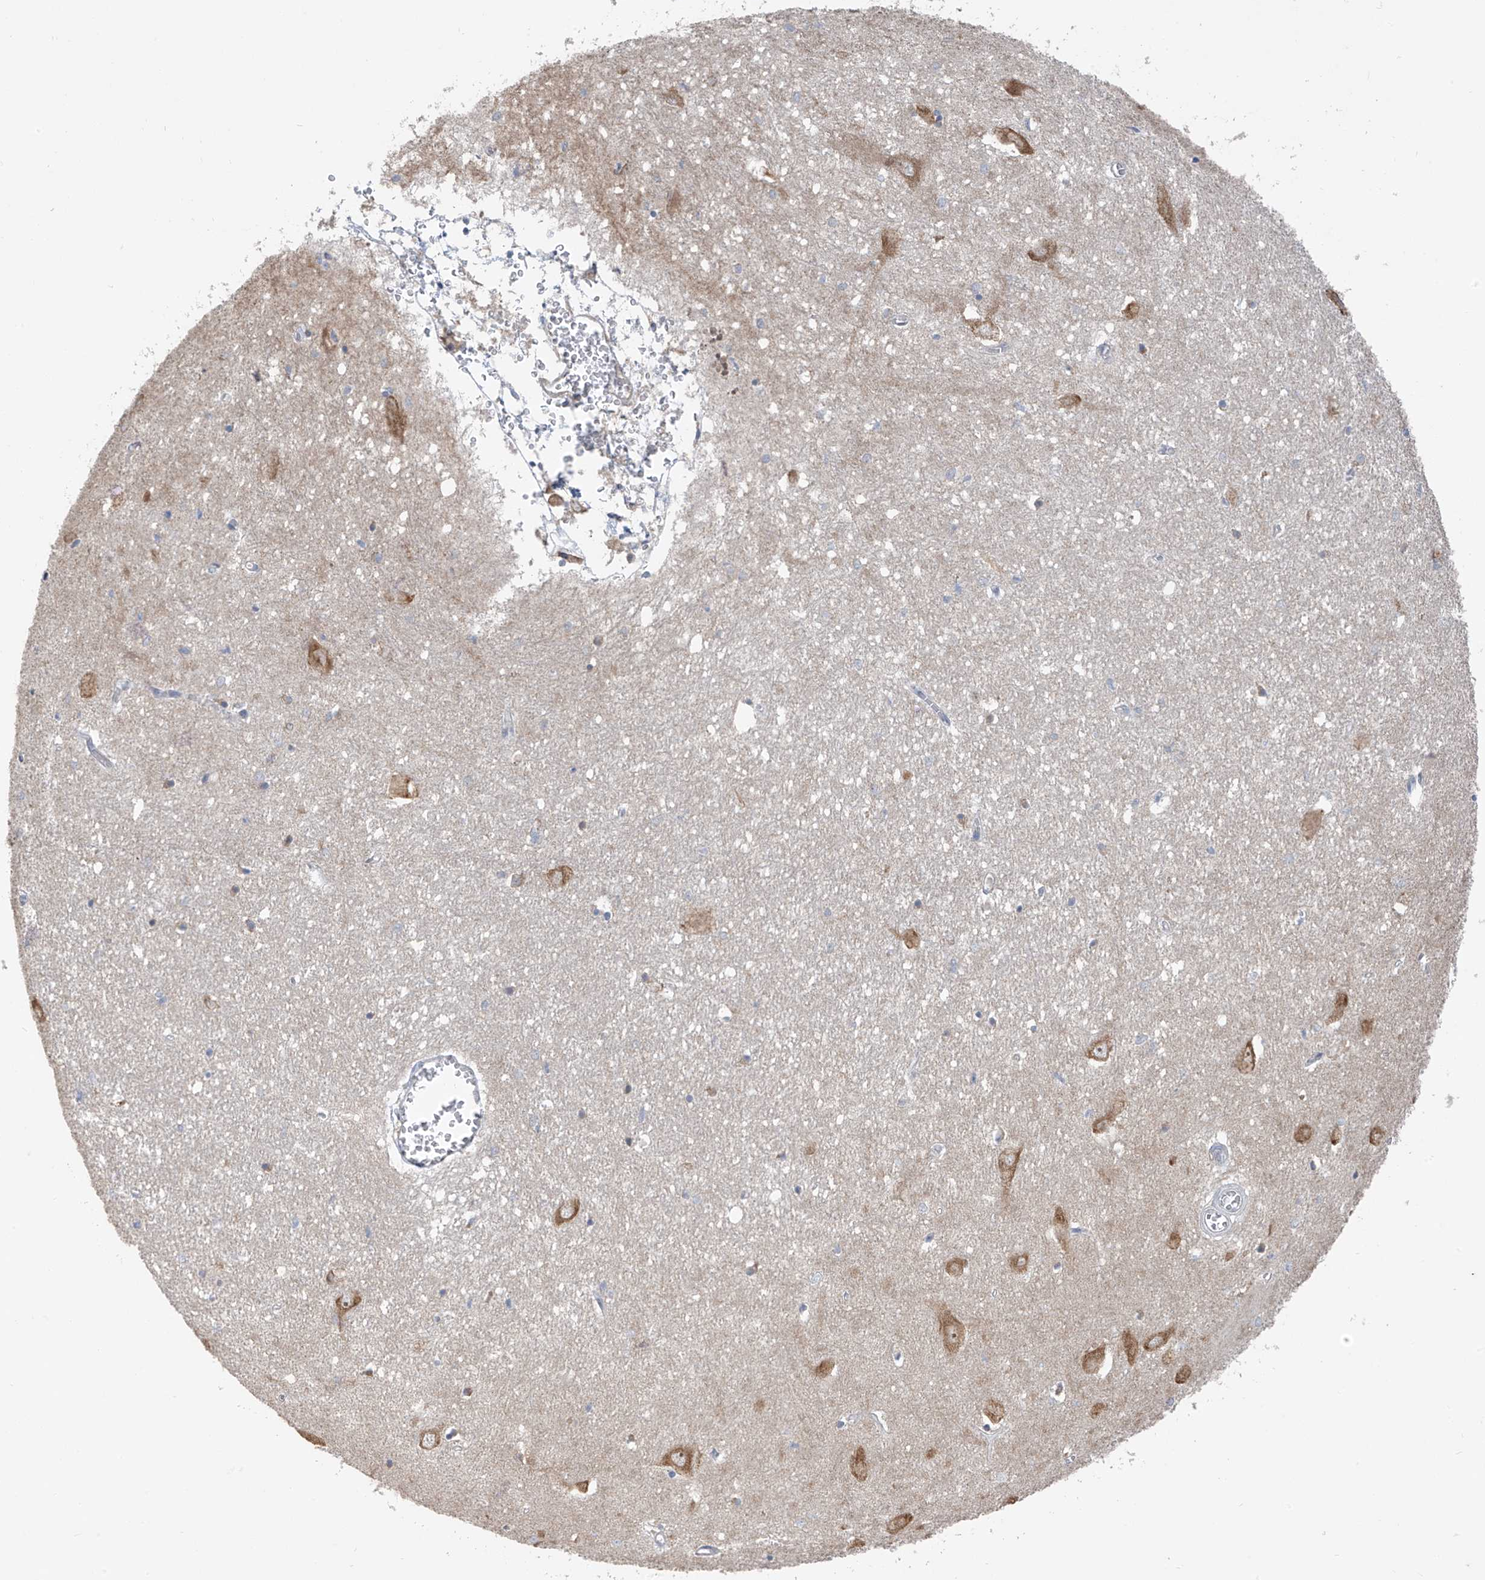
{"staining": {"intensity": "negative", "quantity": "none", "location": "none"}, "tissue": "hippocampus", "cell_type": "Glial cells", "image_type": "normal", "snomed": [{"axis": "morphology", "description": "Normal tissue, NOS"}, {"axis": "topography", "description": "Hippocampus"}], "caption": "Photomicrograph shows no protein expression in glial cells of unremarkable hippocampus. Nuclei are stained in blue.", "gene": "RPL4", "patient": {"sex": "female", "age": 64}}